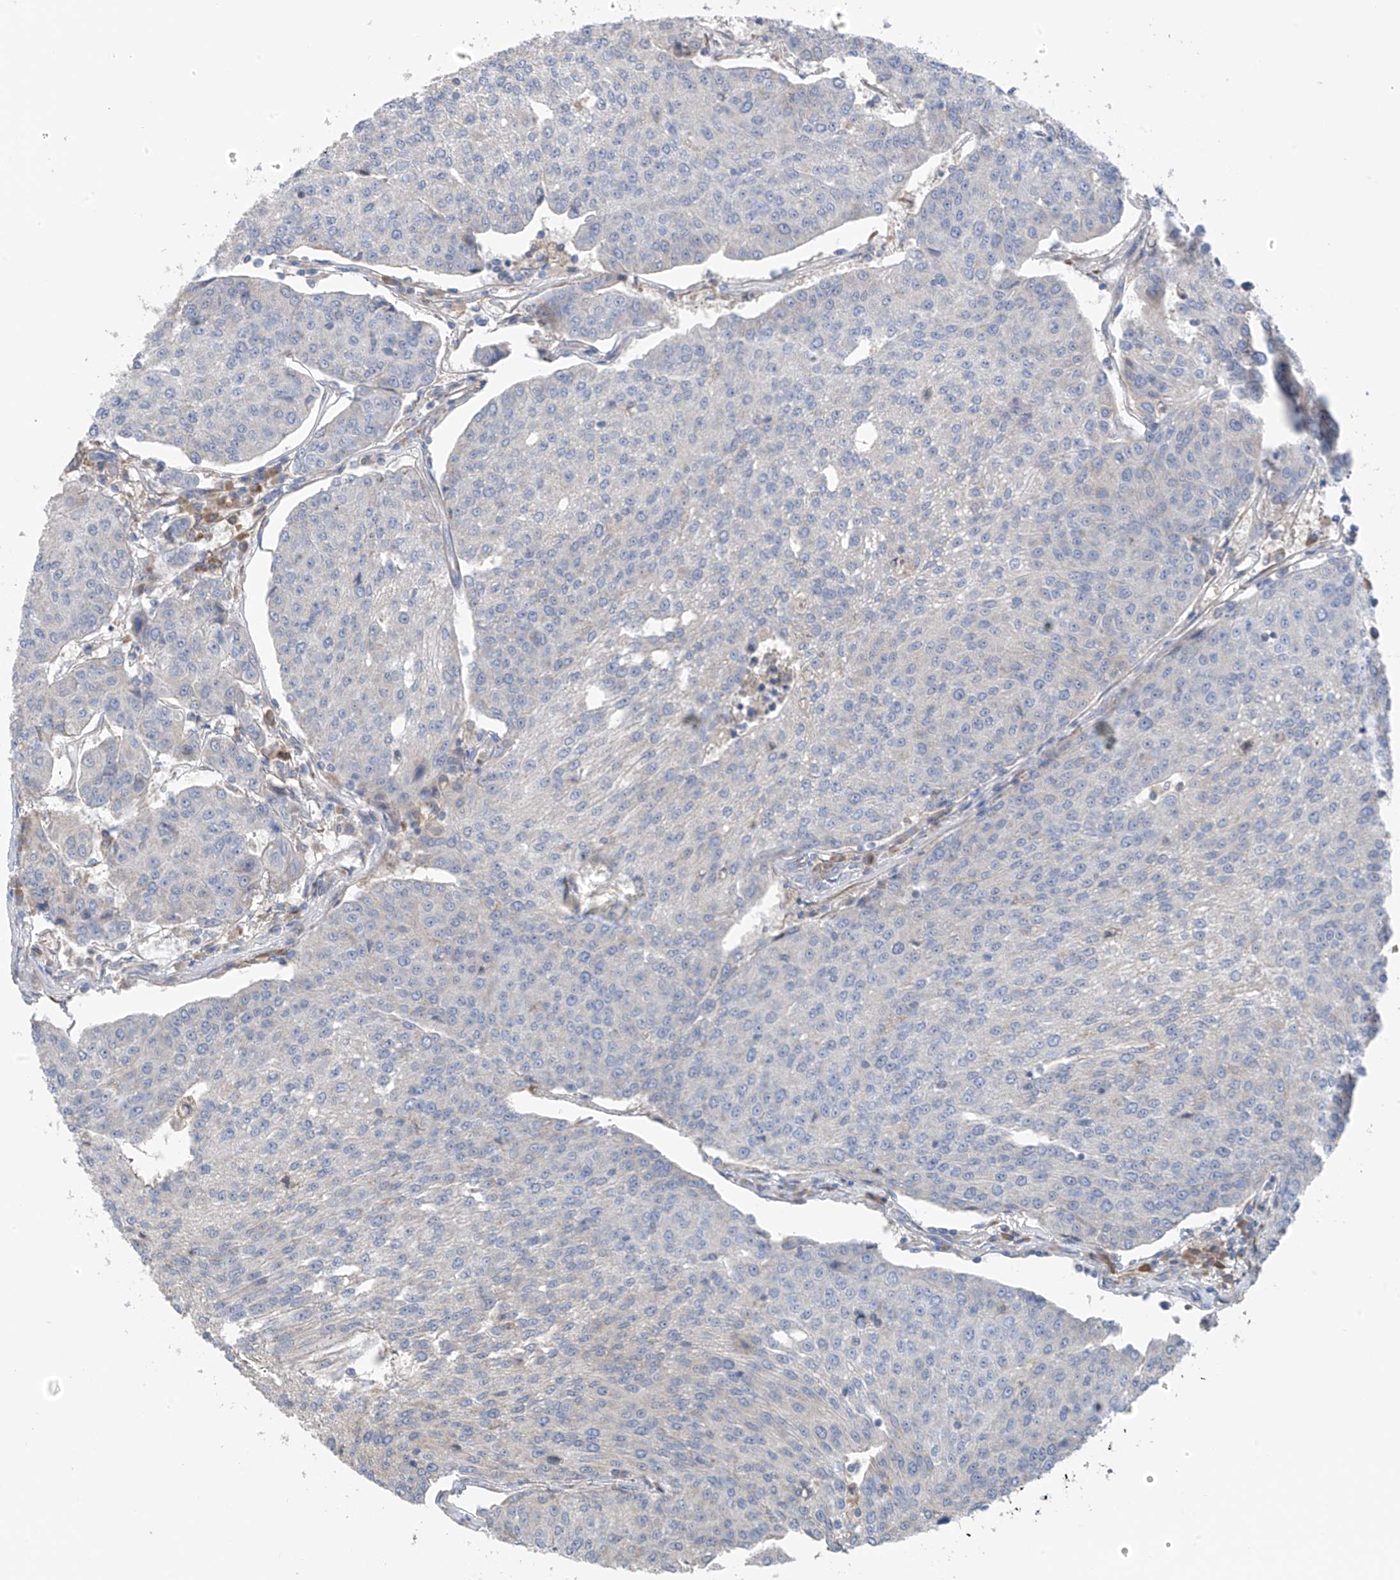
{"staining": {"intensity": "negative", "quantity": "none", "location": "none"}, "tissue": "urothelial cancer", "cell_type": "Tumor cells", "image_type": "cancer", "snomed": [{"axis": "morphology", "description": "Urothelial carcinoma, High grade"}, {"axis": "topography", "description": "Urinary bladder"}], "caption": "A micrograph of high-grade urothelial carcinoma stained for a protein exhibits no brown staining in tumor cells.", "gene": "GALNTL6", "patient": {"sex": "female", "age": 85}}